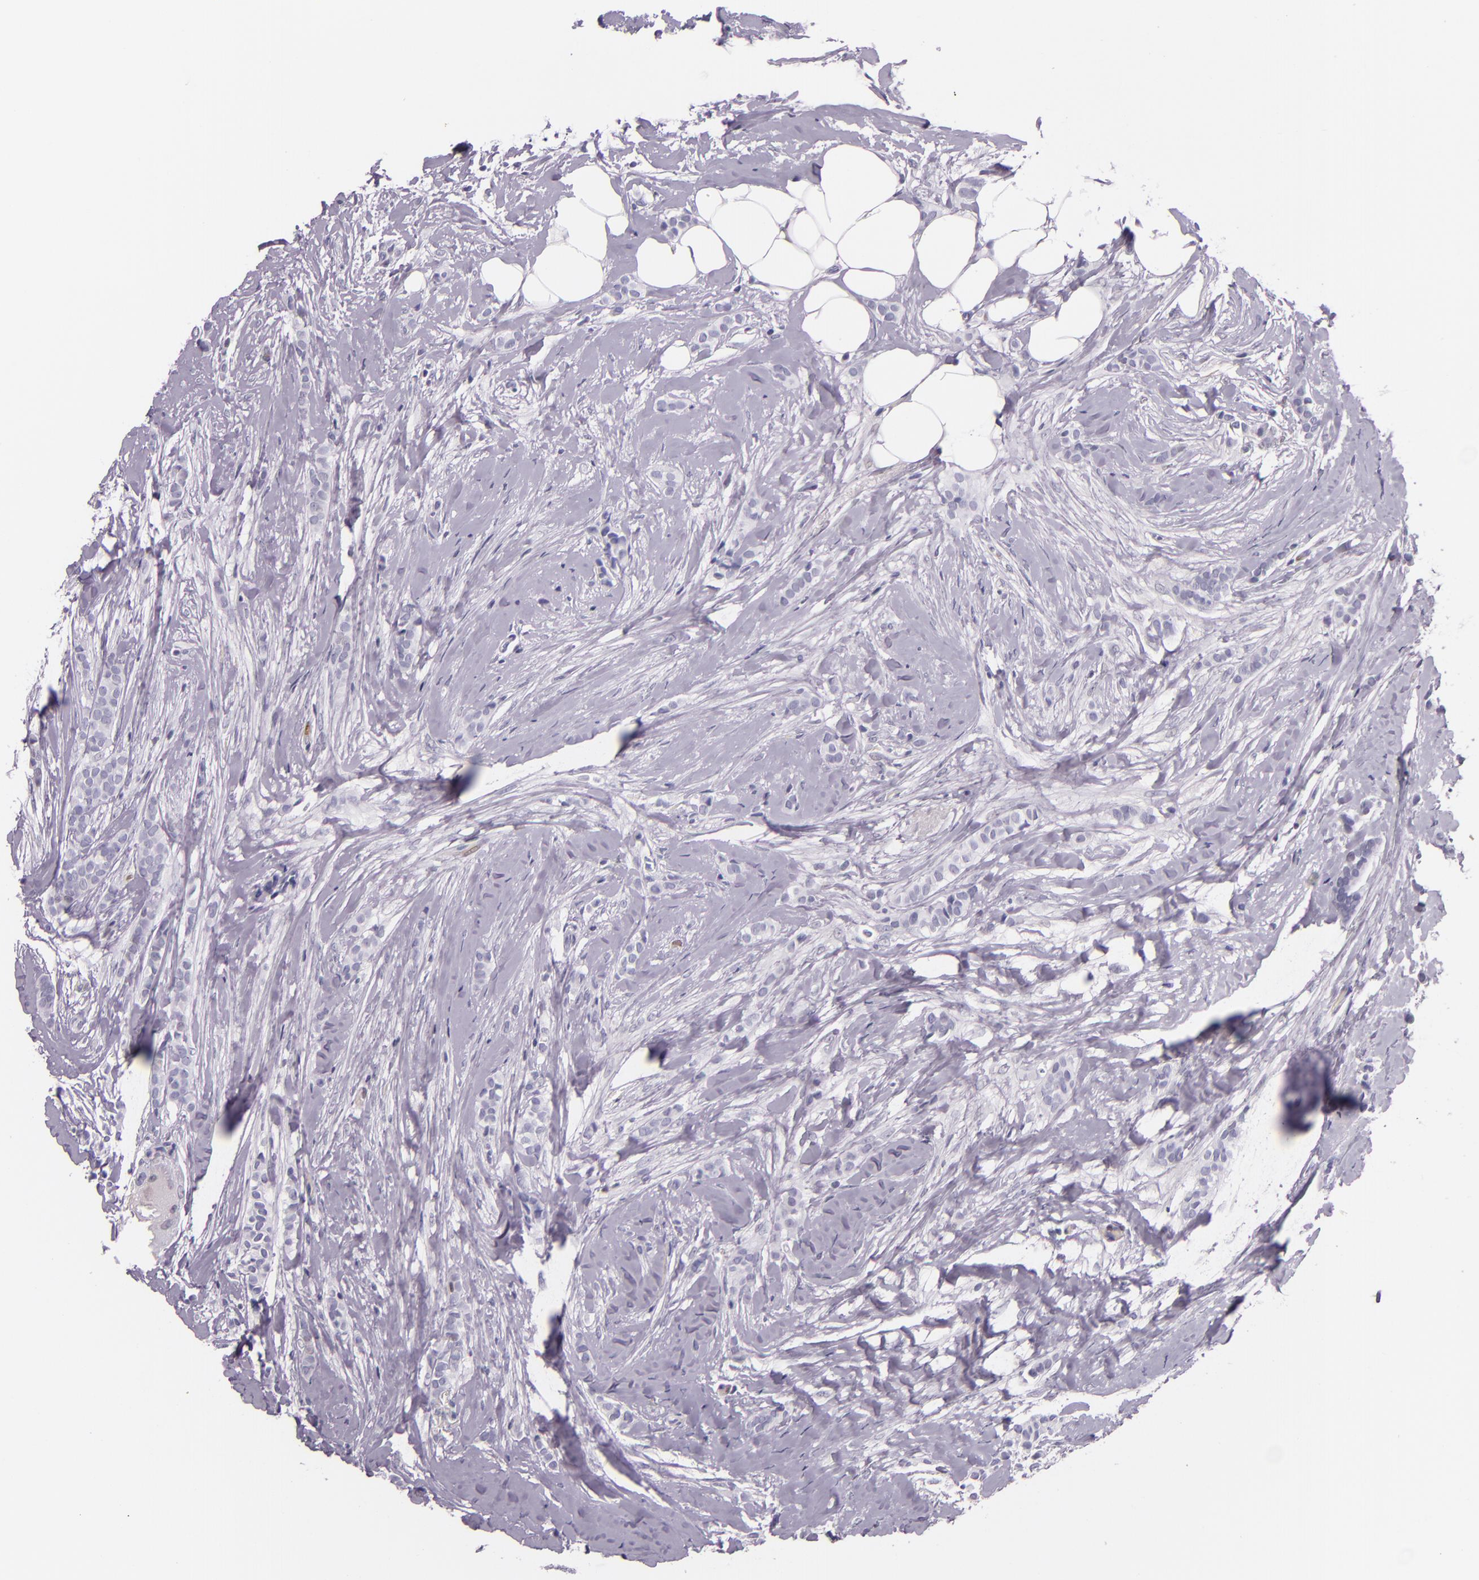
{"staining": {"intensity": "negative", "quantity": "none", "location": "none"}, "tissue": "breast cancer", "cell_type": "Tumor cells", "image_type": "cancer", "snomed": [{"axis": "morphology", "description": "Lobular carcinoma"}, {"axis": "topography", "description": "Breast"}], "caption": "Immunohistochemical staining of breast cancer displays no significant expression in tumor cells.", "gene": "MT1A", "patient": {"sex": "female", "age": 56}}